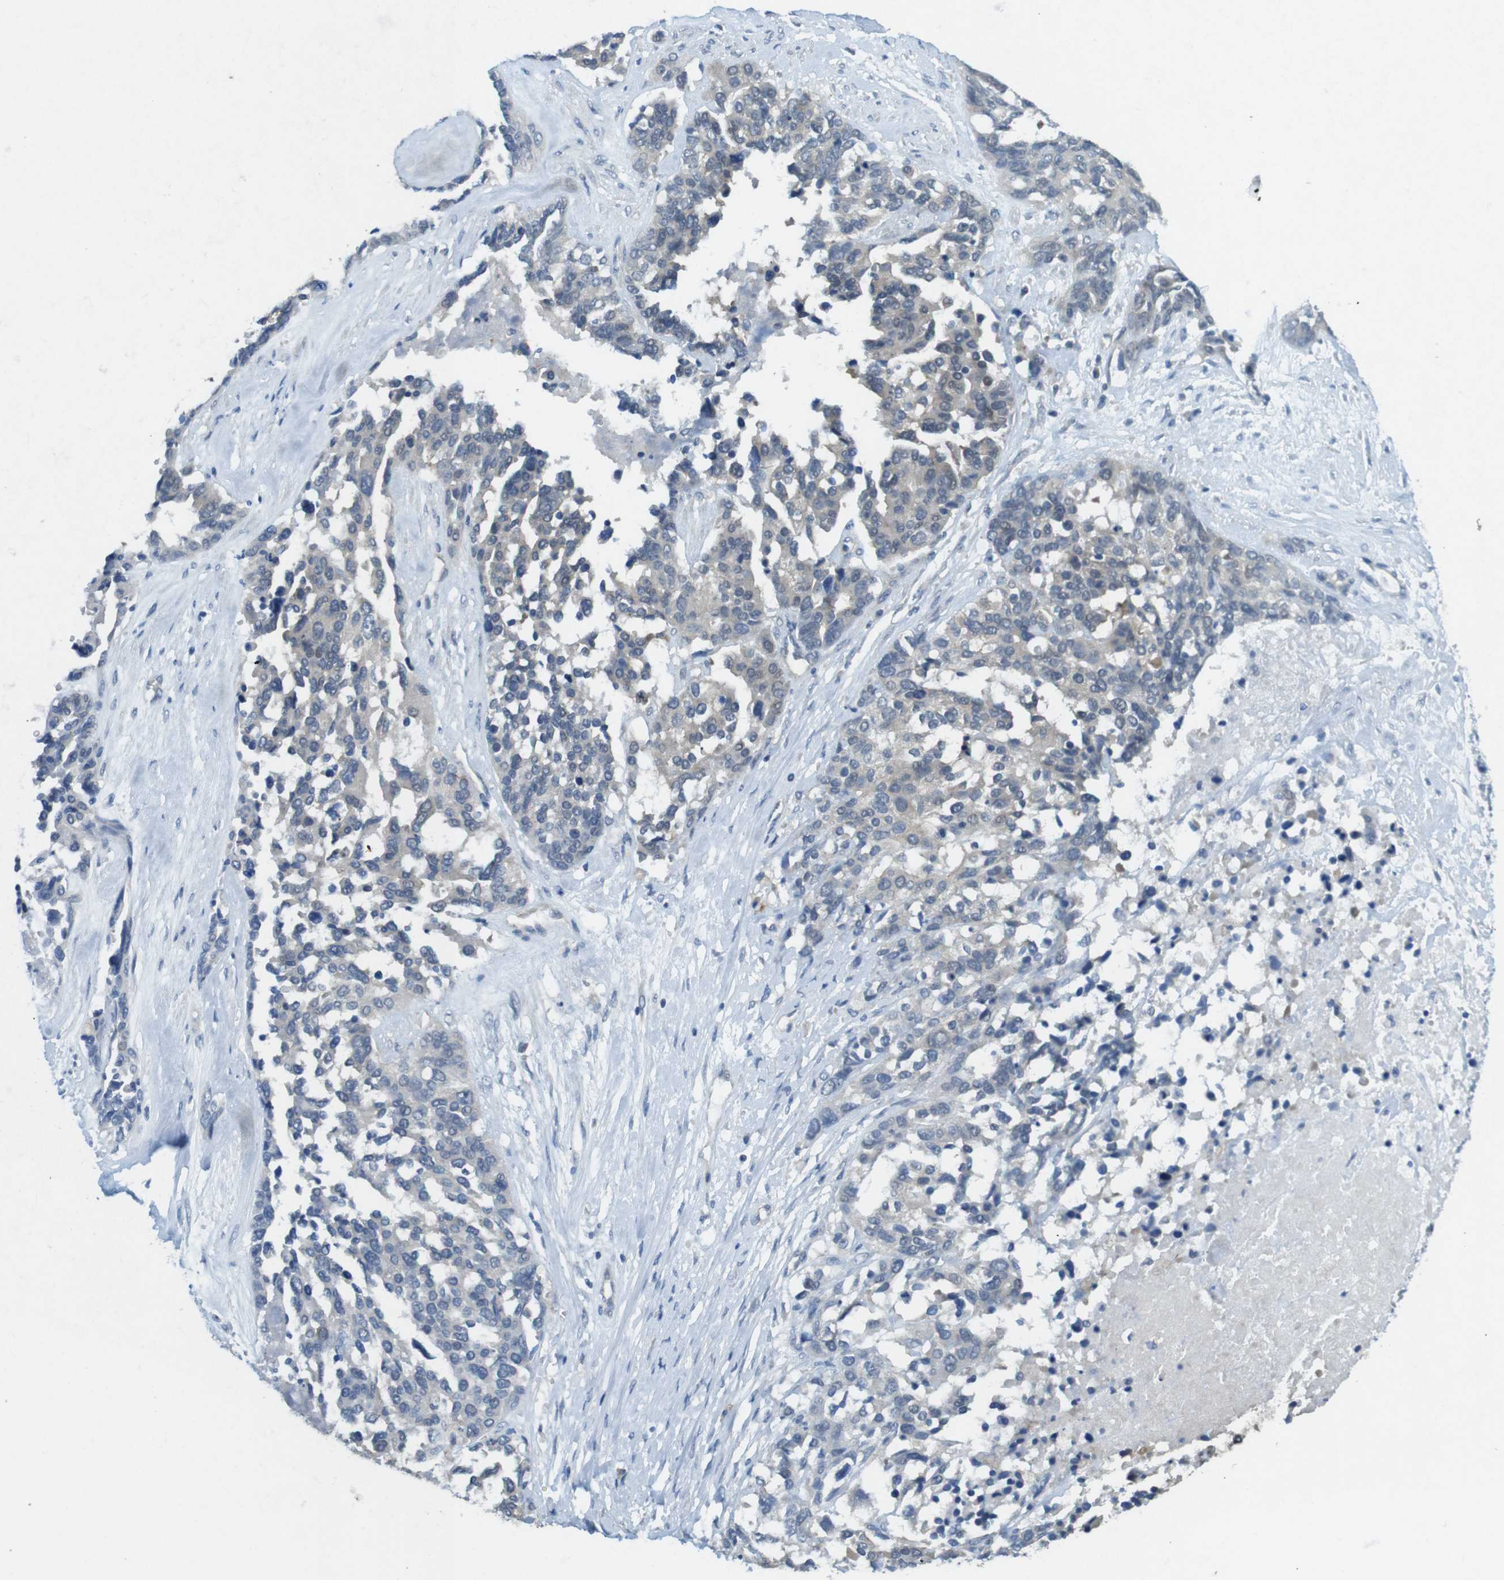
{"staining": {"intensity": "negative", "quantity": "none", "location": "none"}, "tissue": "ovarian cancer", "cell_type": "Tumor cells", "image_type": "cancer", "snomed": [{"axis": "morphology", "description": "Cystadenocarcinoma, serous, NOS"}, {"axis": "topography", "description": "Ovary"}], "caption": "The image displays no staining of tumor cells in serous cystadenocarcinoma (ovarian). Nuclei are stained in blue.", "gene": "SUGT1", "patient": {"sex": "female", "age": 44}}